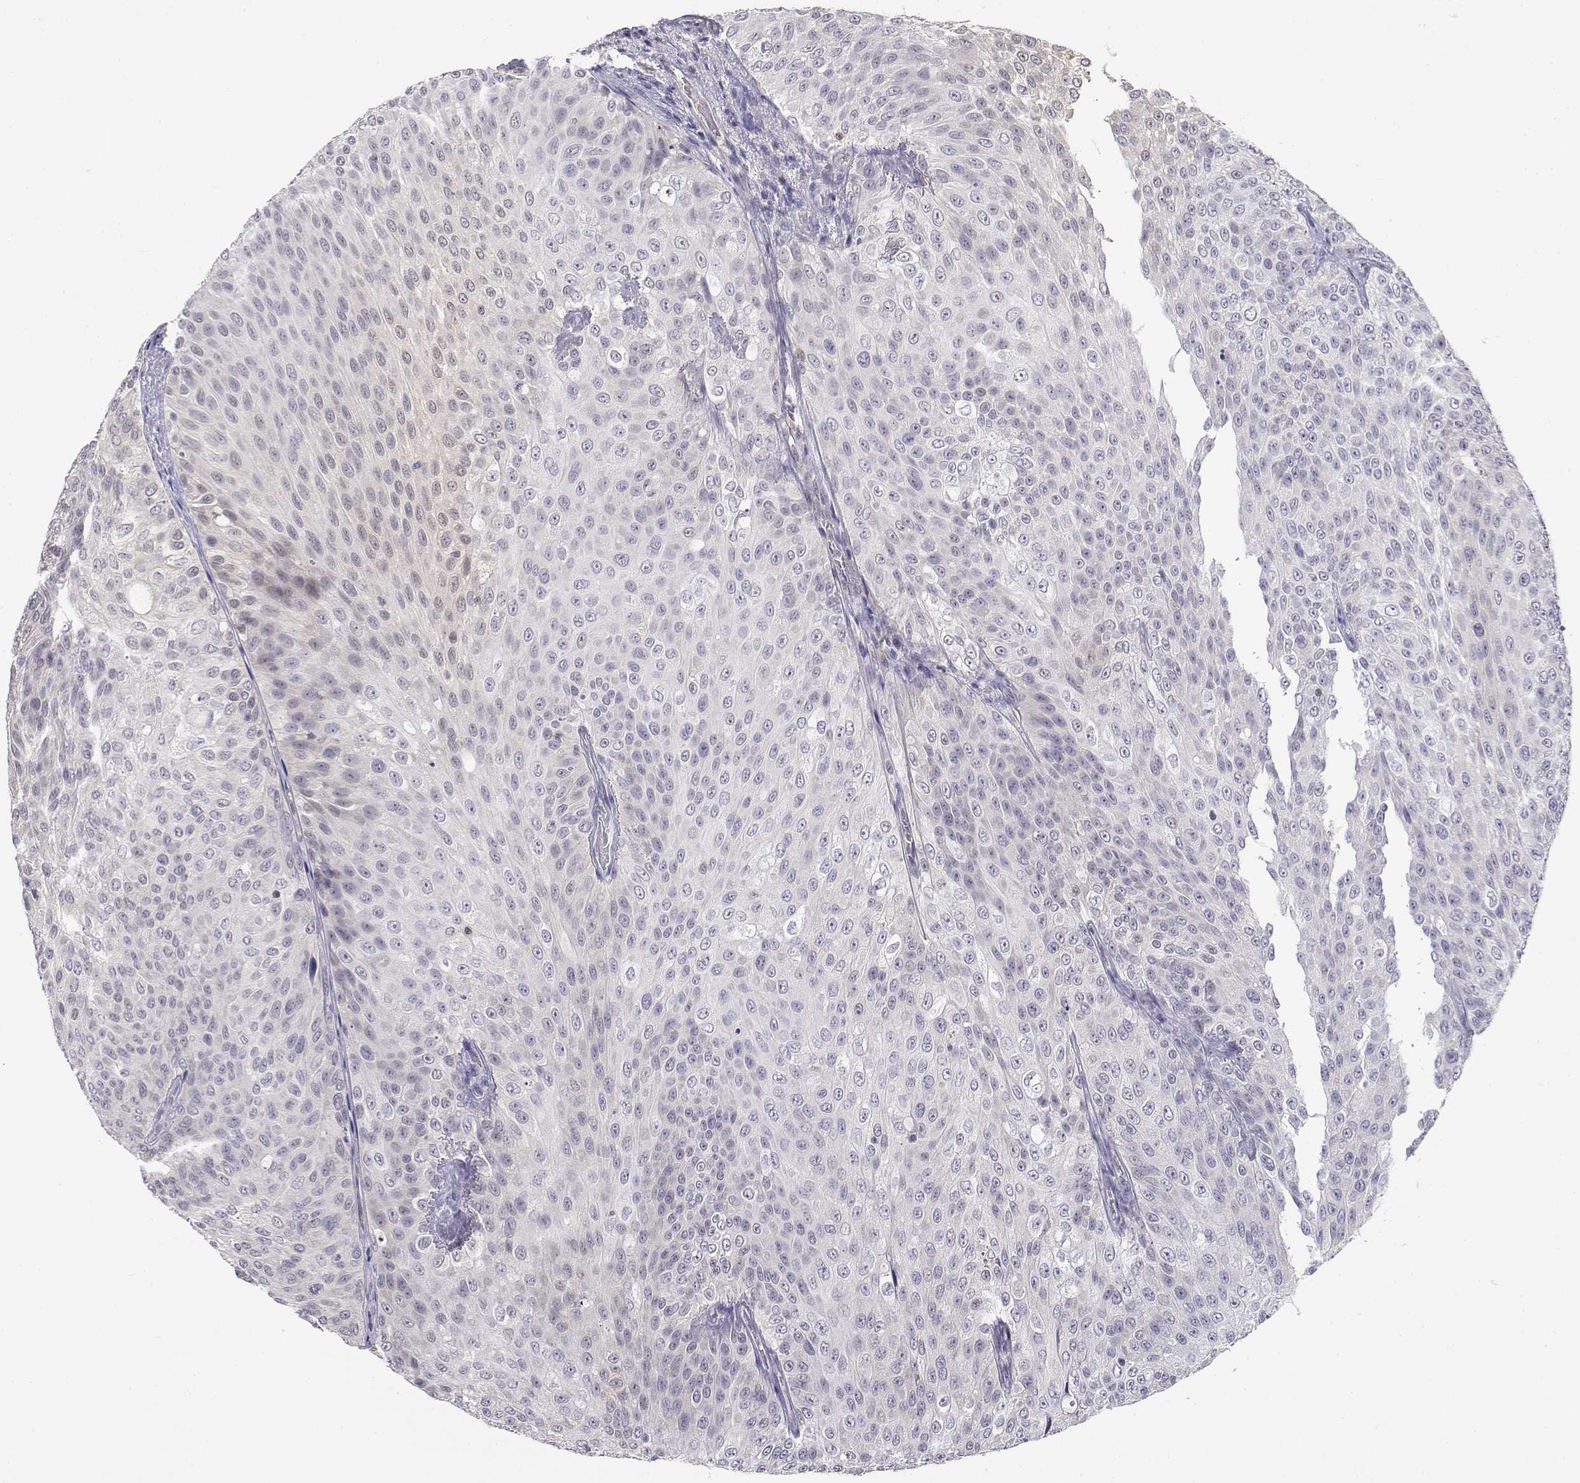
{"staining": {"intensity": "negative", "quantity": "none", "location": "none"}, "tissue": "urothelial cancer", "cell_type": "Tumor cells", "image_type": "cancer", "snomed": [{"axis": "morphology", "description": "Urothelial carcinoma, Low grade"}, {"axis": "topography", "description": "Ureter, NOS"}, {"axis": "topography", "description": "Urinary bladder"}], "caption": "Immunohistochemistry (IHC) of human urothelial cancer demonstrates no staining in tumor cells. (DAB immunohistochemistry with hematoxylin counter stain).", "gene": "ADA", "patient": {"sex": "male", "age": 78}}